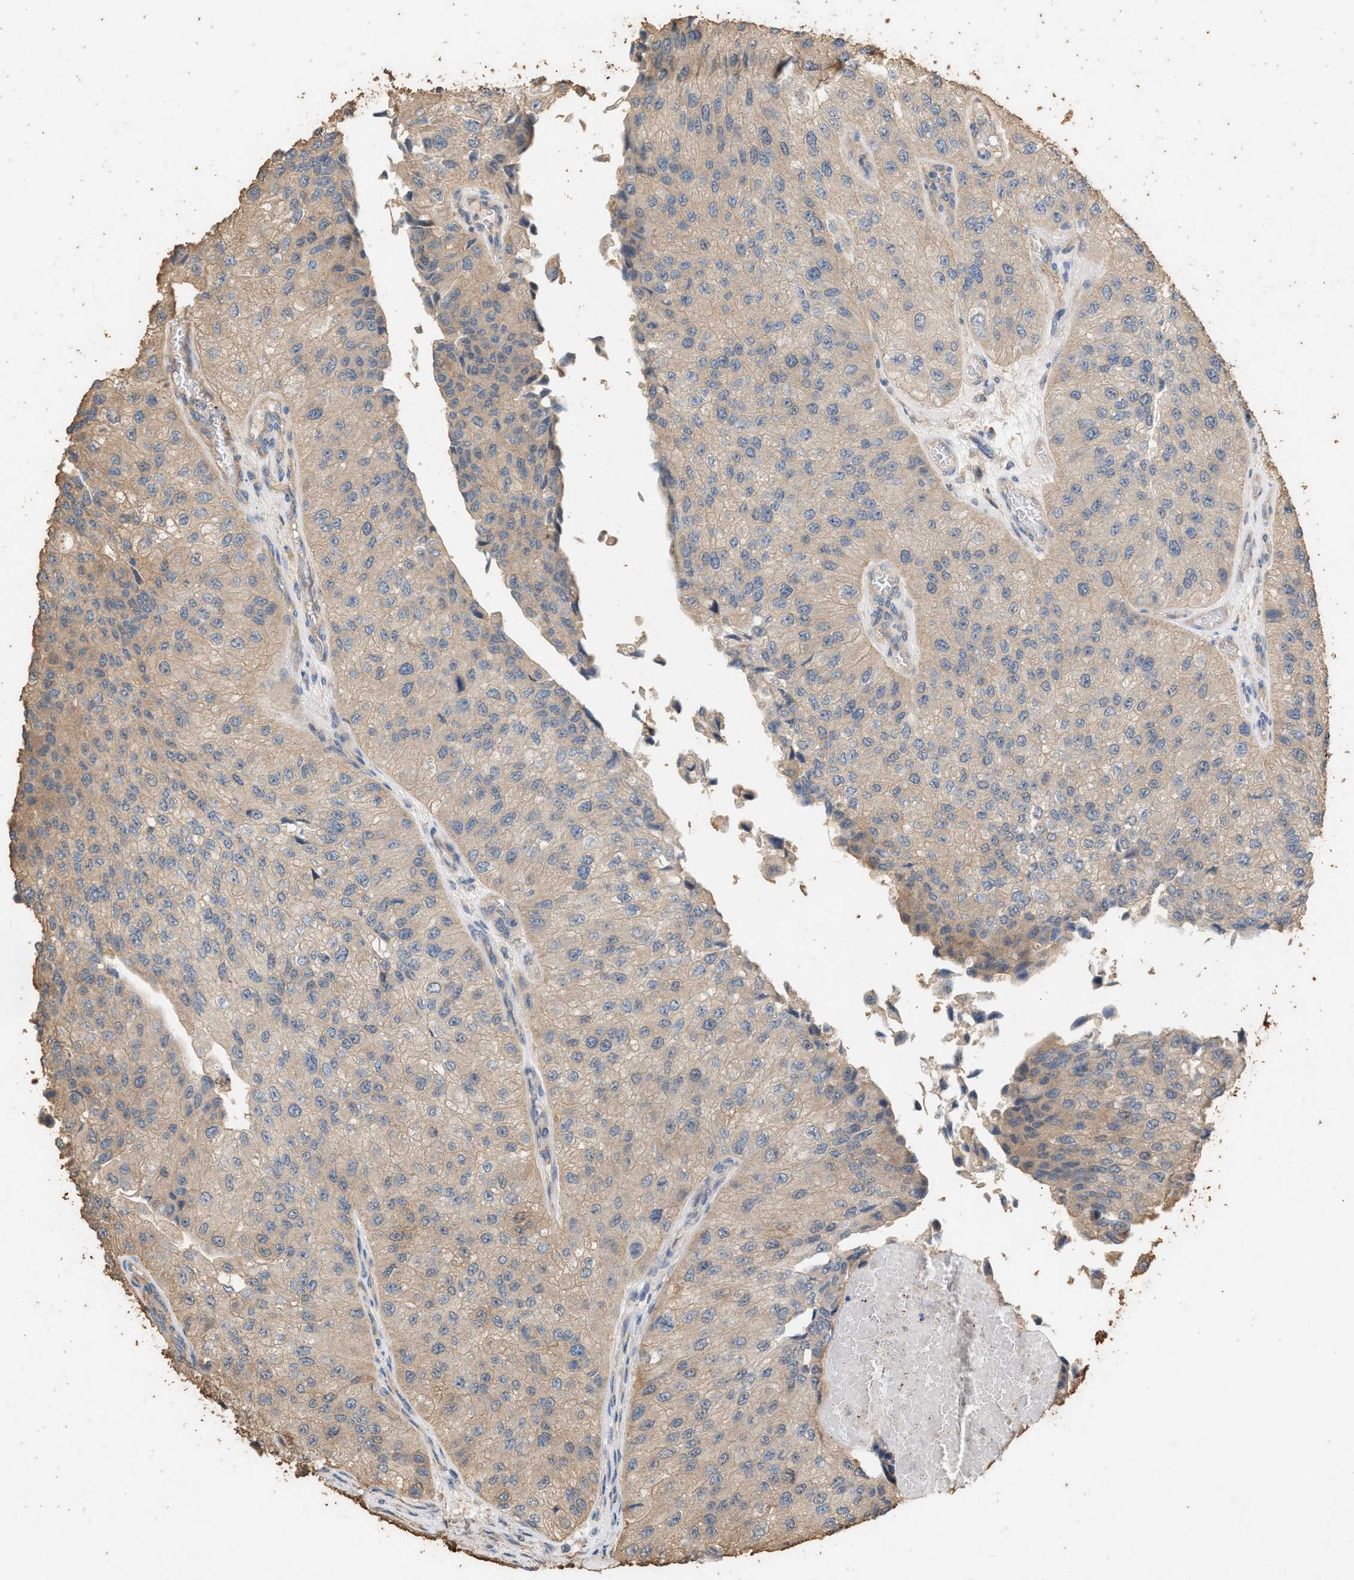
{"staining": {"intensity": "weak", "quantity": "<25%", "location": "cytoplasmic/membranous"}, "tissue": "urothelial cancer", "cell_type": "Tumor cells", "image_type": "cancer", "snomed": [{"axis": "morphology", "description": "Urothelial carcinoma, High grade"}, {"axis": "topography", "description": "Kidney"}, {"axis": "topography", "description": "Urinary bladder"}], "caption": "This is an immunohistochemistry histopathology image of high-grade urothelial carcinoma. There is no staining in tumor cells.", "gene": "DCAF7", "patient": {"sex": "male", "age": 77}}